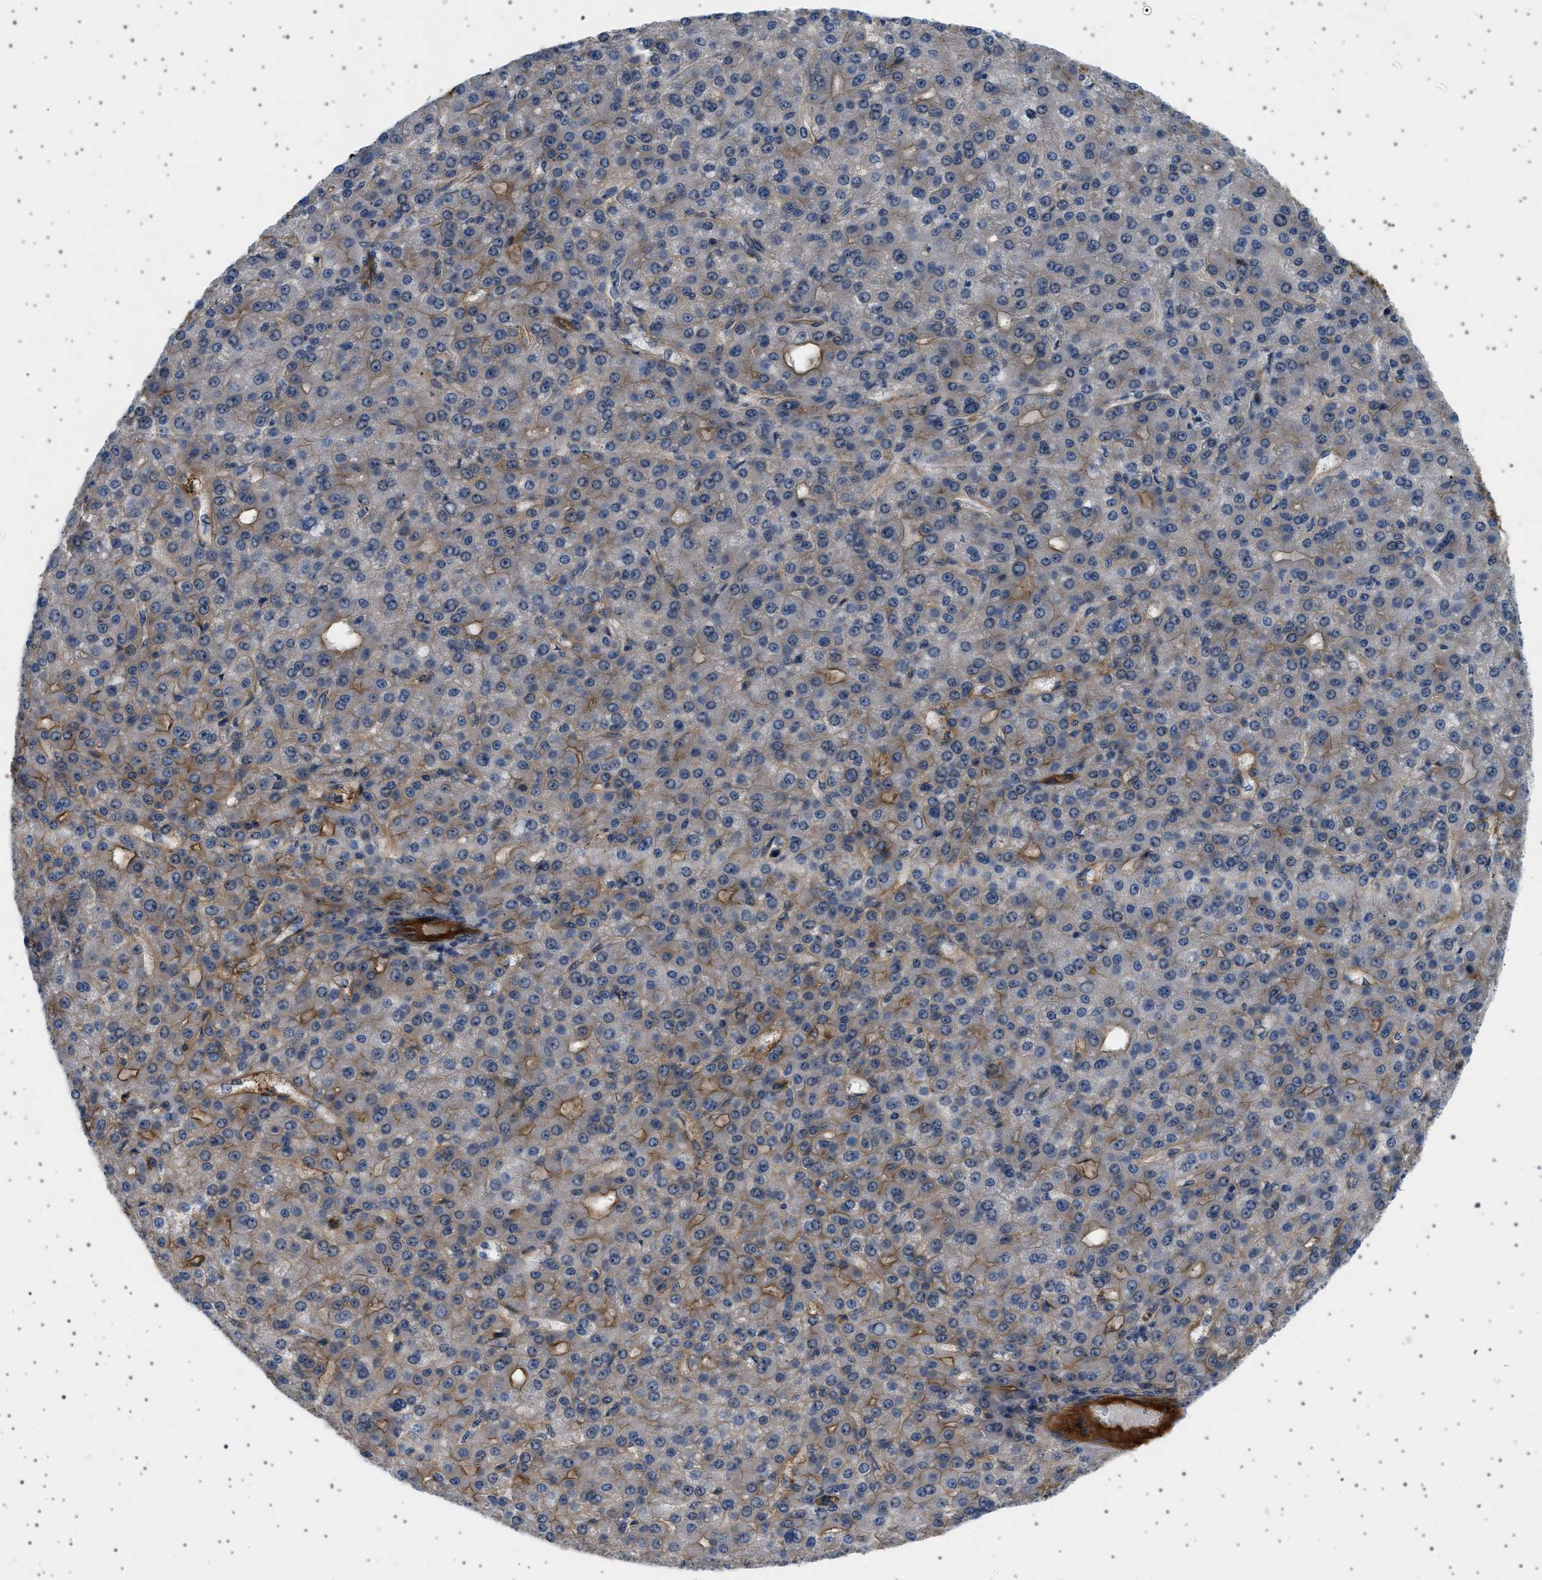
{"staining": {"intensity": "weak", "quantity": "25%-75%", "location": "cytoplasmic/membranous"}, "tissue": "liver cancer", "cell_type": "Tumor cells", "image_type": "cancer", "snomed": [{"axis": "morphology", "description": "Carcinoma, Hepatocellular, NOS"}, {"axis": "topography", "description": "Liver"}], "caption": "Immunohistochemistry (IHC) staining of liver hepatocellular carcinoma, which reveals low levels of weak cytoplasmic/membranous positivity in about 25%-75% of tumor cells indicating weak cytoplasmic/membranous protein positivity. The staining was performed using DAB (brown) for protein detection and nuclei were counterstained in hematoxylin (blue).", "gene": "PLPP6", "patient": {"sex": "male", "age": 67}}